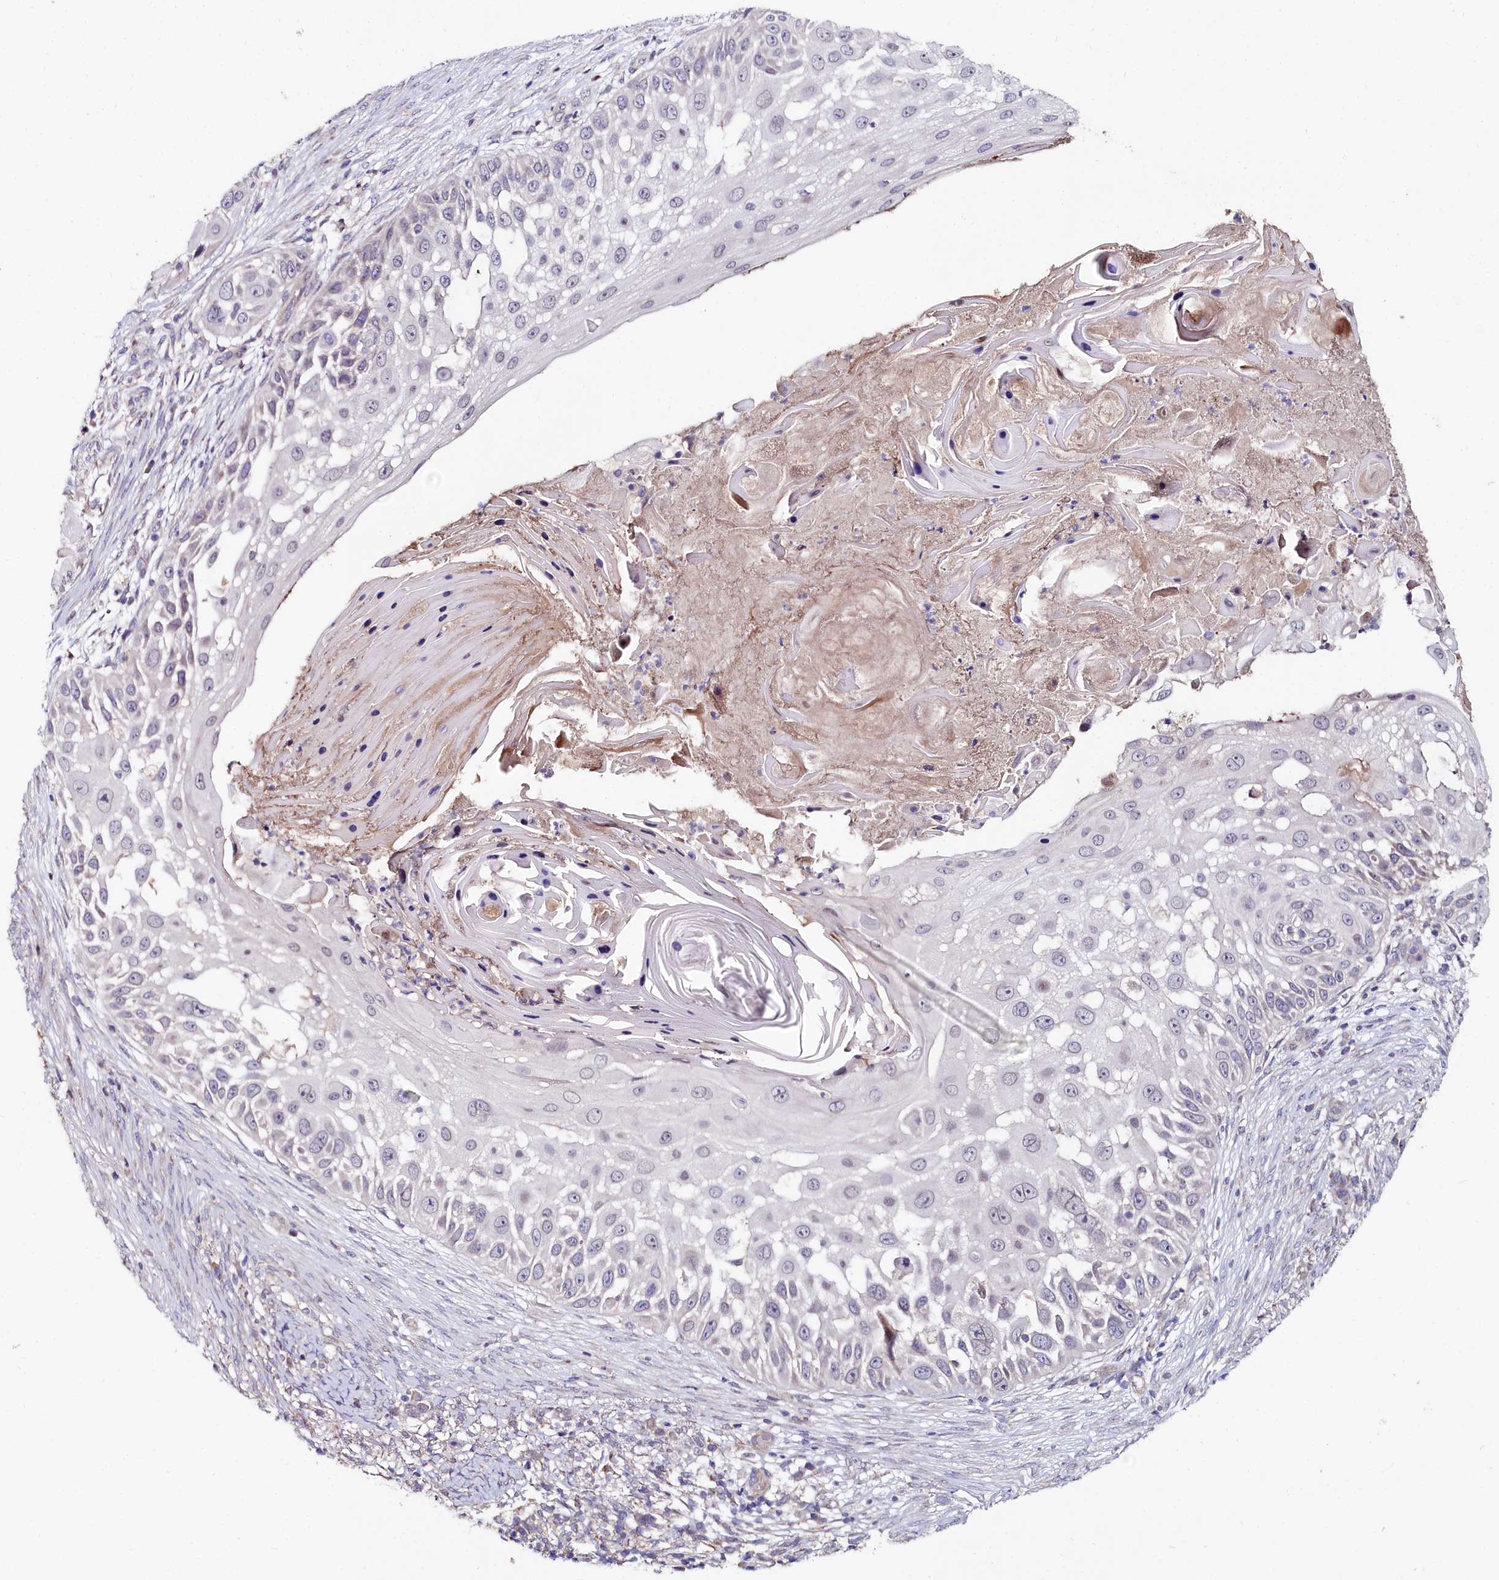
{"staining": {"intensity": "negative", "quantity": "none", "location": "none"}, "tissue": "skin cancer", "cell_type": "Tumor cells", "image_type": "cancer", "snomed": [{"axis": "morphology", "description": "Squamous cell carcinoma, NOS"}, {"axis": "topography", "description": "Skin"}], "caption": "Tumor cells are negative for brown protein staining in skin cancer (squamous cell carcinoma).", "gene": "C4orf19", "patient": {"sex": "female", "age": 44}}